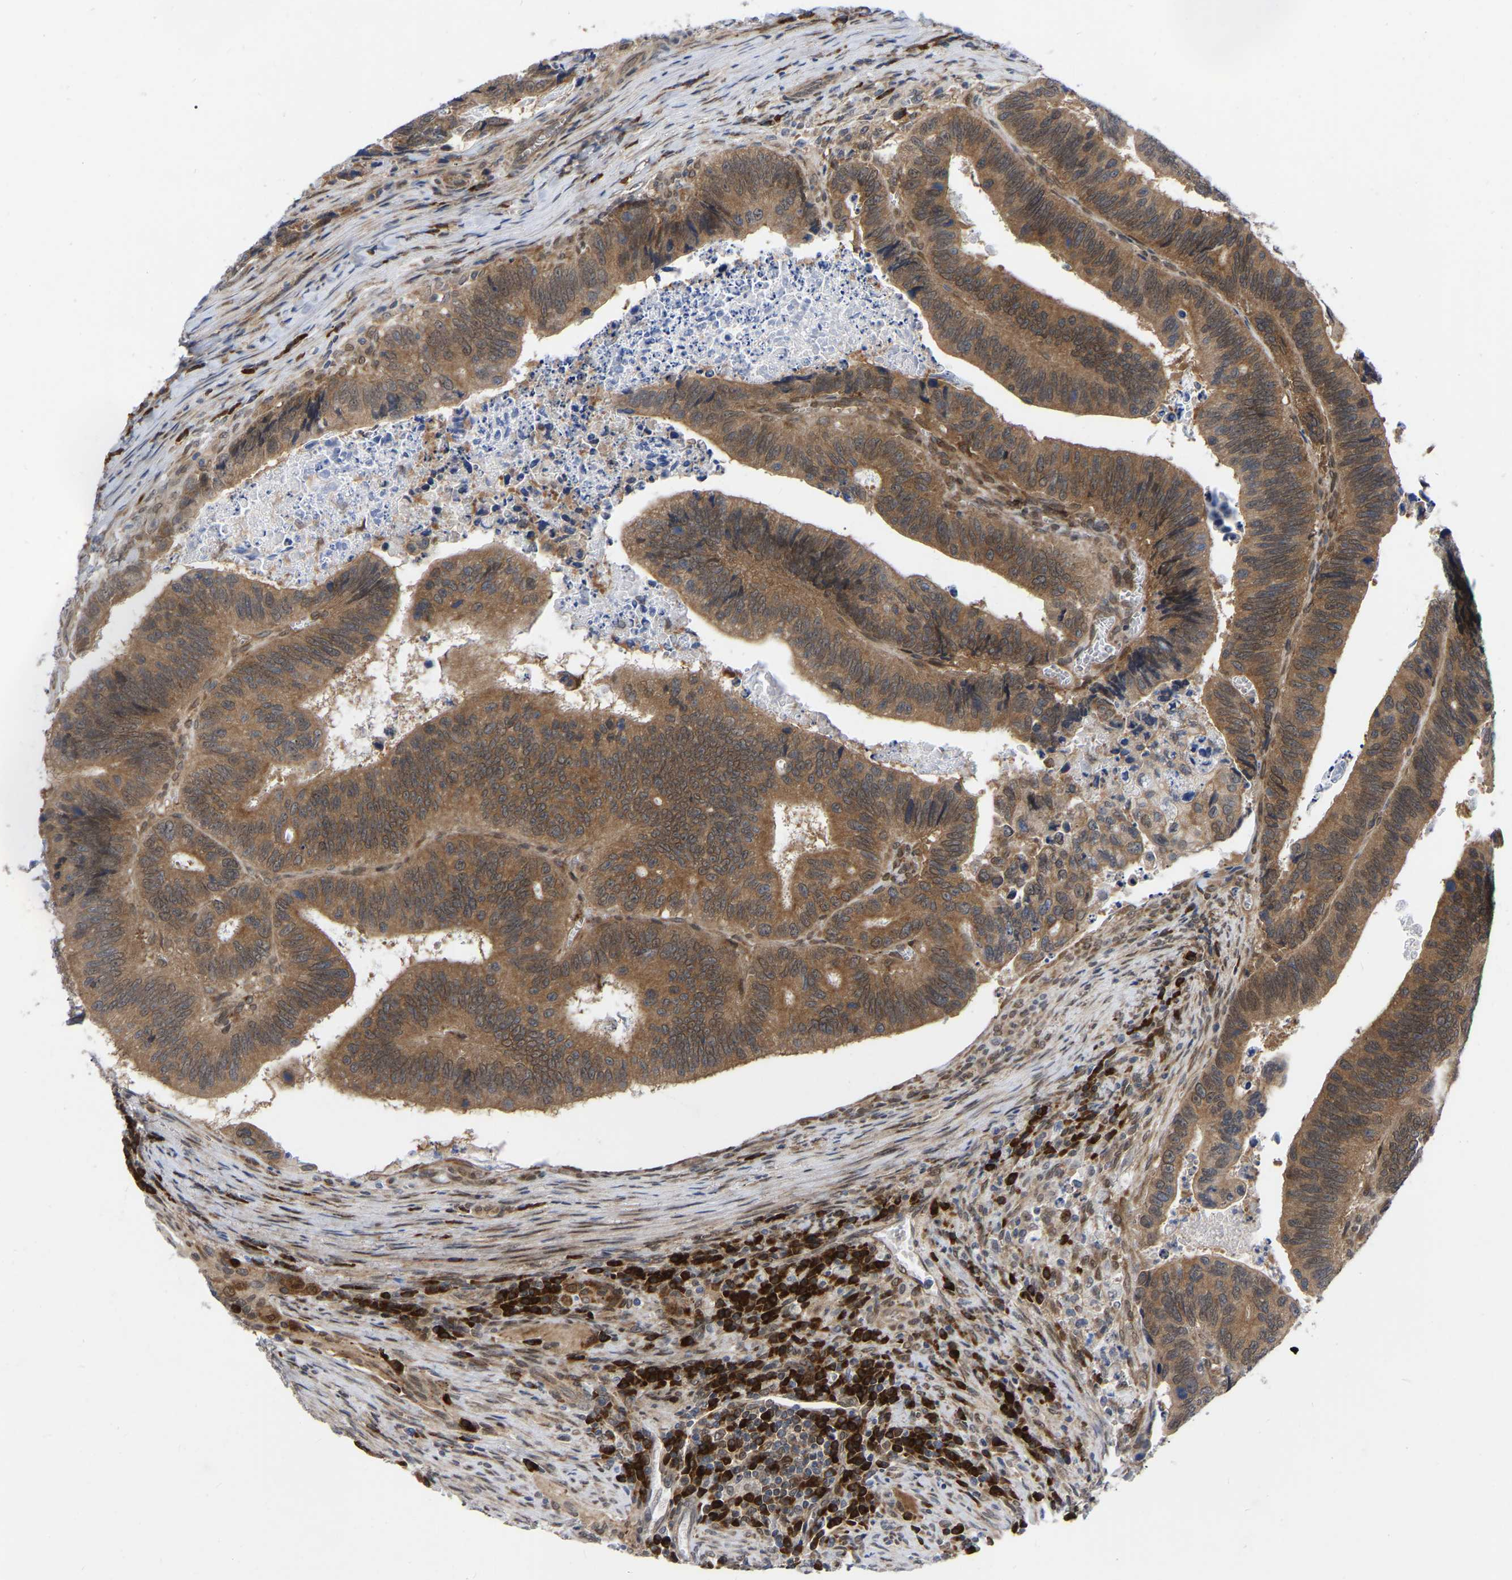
{"staining": {"intensity": "moderate", "quantity": ">75%", "location": "cytoplasmic/membranous"}, "tissue": "colorectal cancer", "cell_type": "Tumor cells", "image_type": "cancer", "snomed": [{"axis": "morphology", "description": "Inflammation, NOS"}, {"axis": "morphology", "description": "Adenocarcinoma, NOS"}, {"axis": "topography", "description": "Colon"}], "caption": "The histopathology image displays immunohistochemical staining of colorectal cancer. There is moderate cytoplasmic/membranous staining is seen in approximately >75% of tumor cells.", "gene": "UBE4B", "patient": {"sex": "male", "age": 72}}